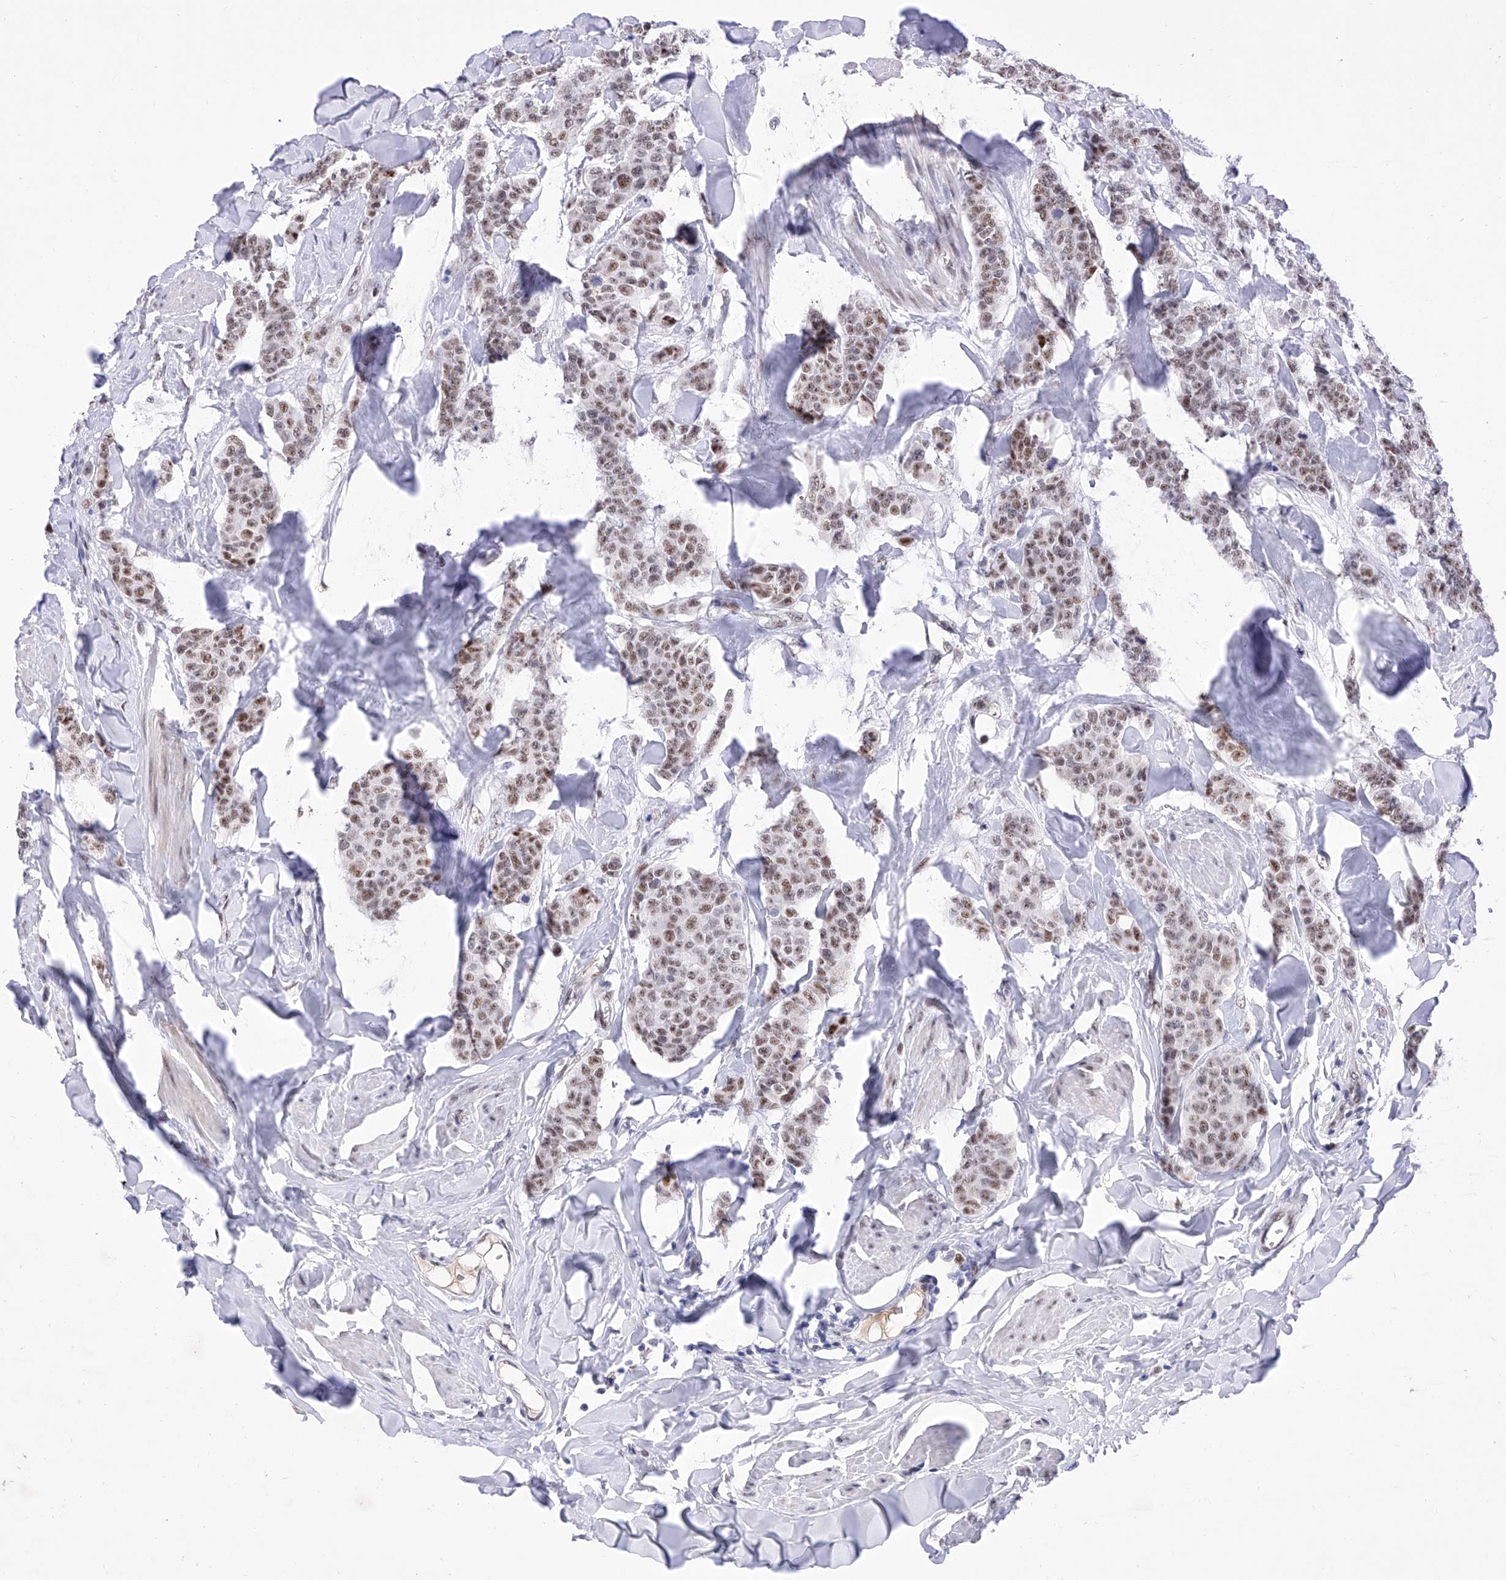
{"staining": {"intensity": "moderate", "quantity": ">75%", "location": "nuclear"}, "tissue": "breast cancer", "cell_type": "Tumor cells", "image_type": "cancer", "snomed": [{"axis": "morphology", "description": "Duct carcinoma"}, {"axis": "topography", "description": "Breast"}], "caption": "DAB immunohistochemical staining of human infiltrating ductal carcinoma (breast) displays moderate nuclear protein expression in approximately >75% of tumor cells. (DAB (3,3'-diaminobenzidine) = brown stain, brightfield microscopy at high magnification).", "gene": "ATN1", "patient": {"sex": "female", "age": 40}}